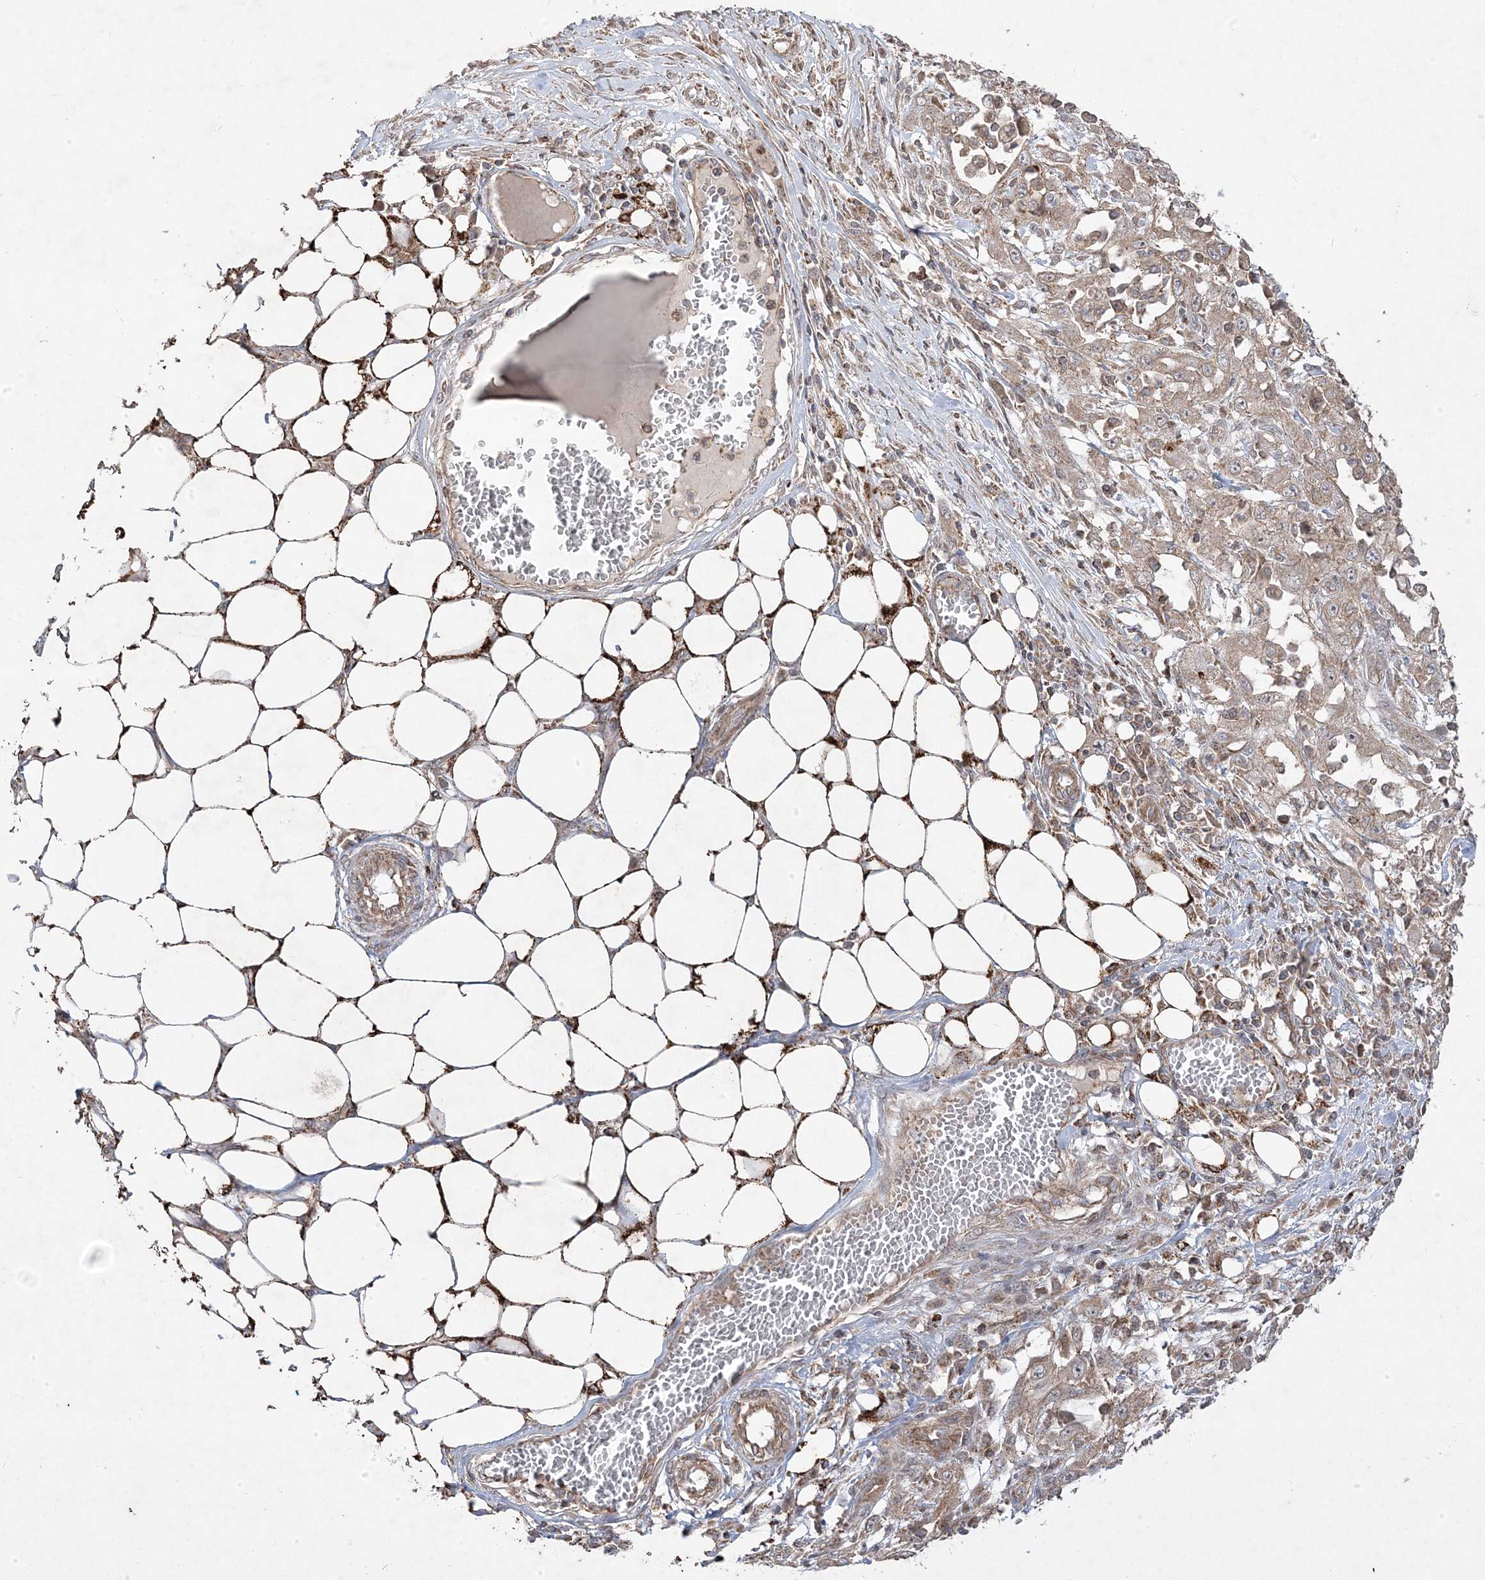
{"staining": {"intensity": "moderate", "quantity": ">75%", "location": "cytoplasmic/membranous"}, "tissue": "skin cancer", "cell_type": "Tumor cells", "image_type": "cancer", "snomed": [{"axis": "morphology", "description": "Squamous cell carcinoma, NOS"}, {"axis": "morphology", "description": "Squamous cell carcinoma, metastatic, NOS"}, {"axis": "topography", "description": "Skin"}, {"axis": "topography", "description": "Lymph node"}], "caption": "High-power microscopy captured an immunohistochemistry micrograph of skin cancer (metastatic squamous cell carcinoma), revealing moderate cytoplasmic/membranous positivity in about >75% of tumor cells.", "gene": "CLUAP1", "patient": {"sex": "male", "age": 75}}